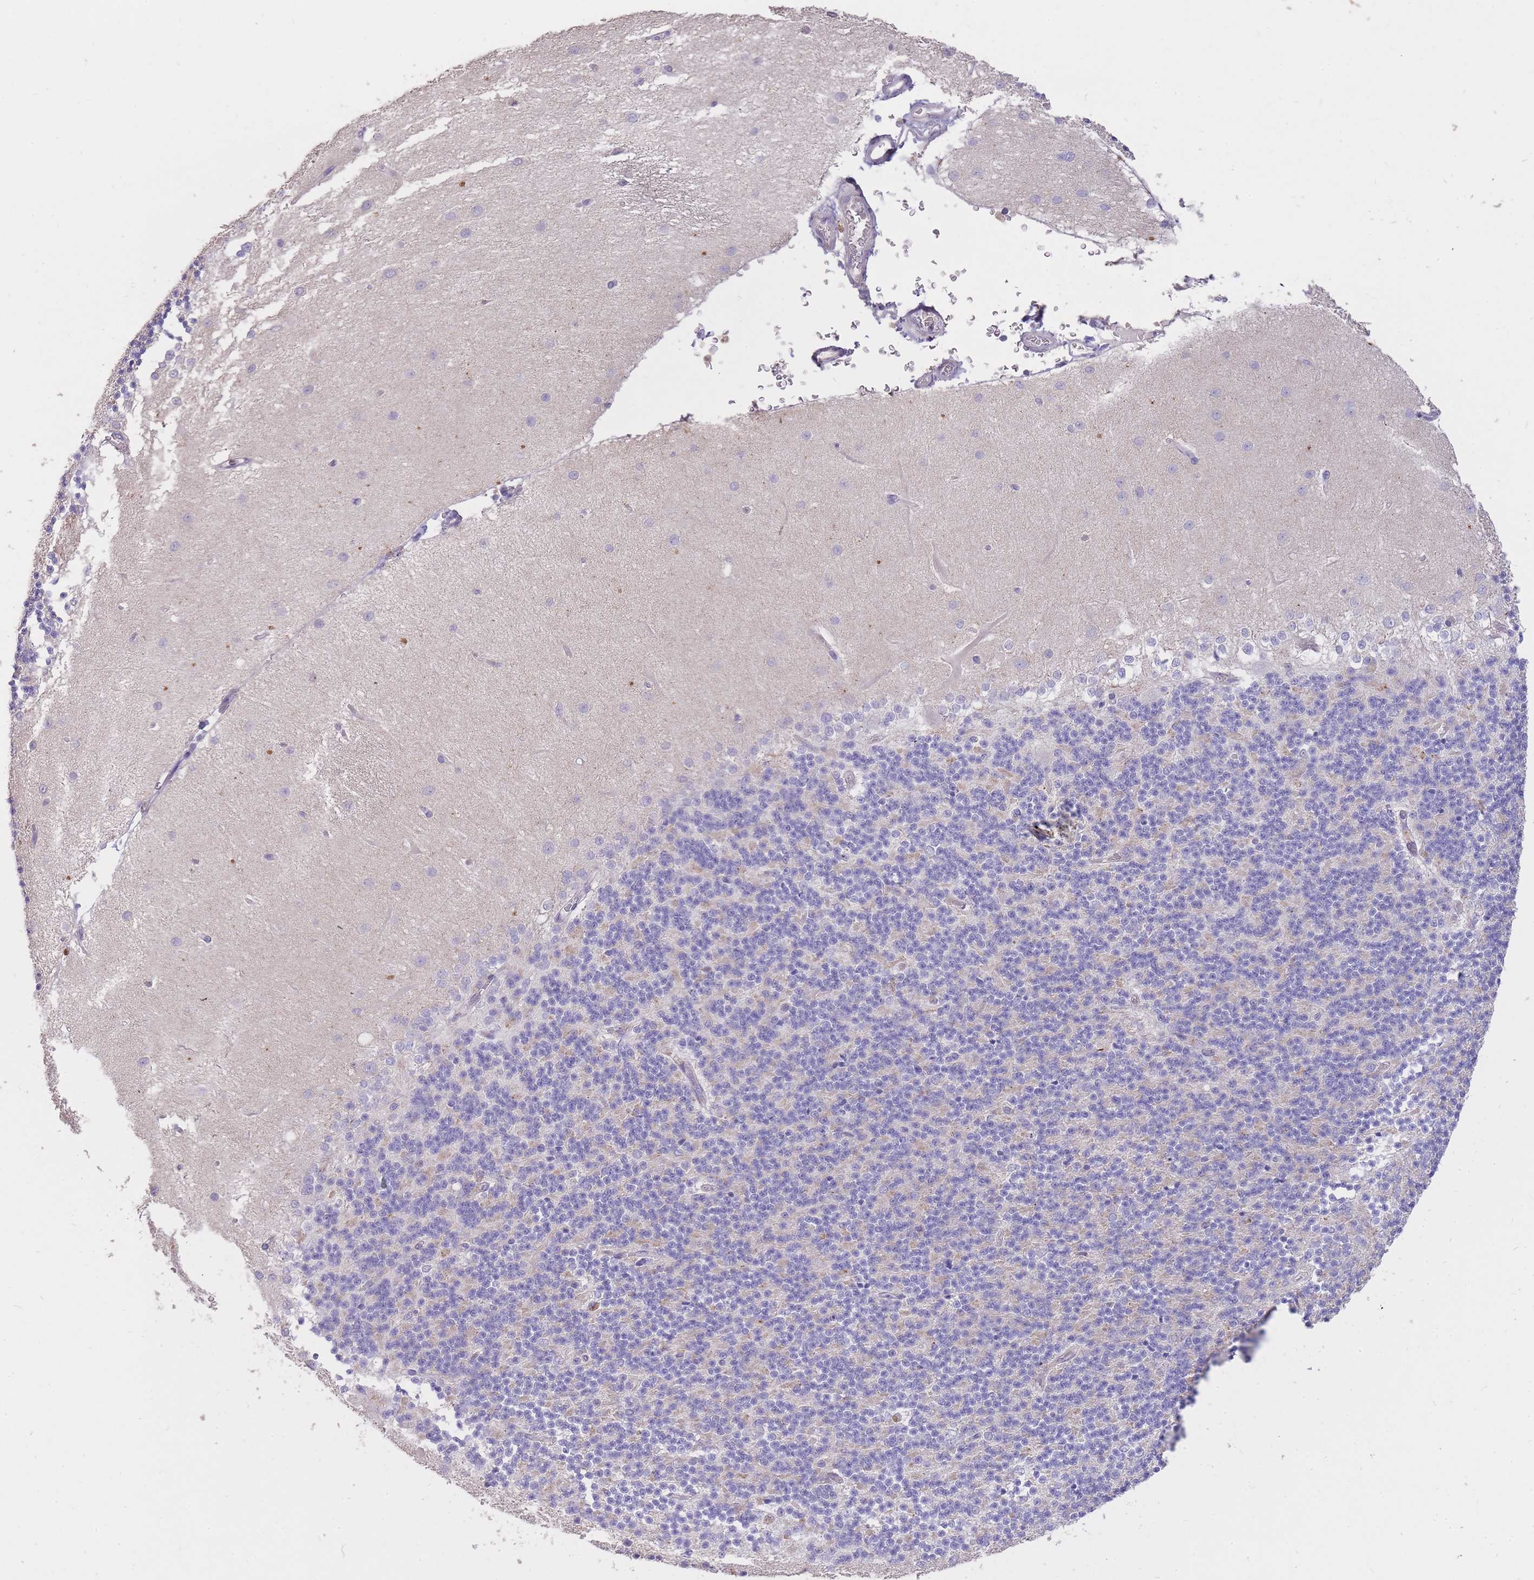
{"staining": {"intensity": "negative", "quantity": "none", "location": "none"}, "tissue": "cerebellum", "cell_type": "Cells in granular layer", "image_type": "normal", "snomed": [{"axis": "morphology", "description": "Normal tissue, NOS"}, {"axis": "topography", "description": "Cerebellum"}], "caption": "Protein analysis of benign cerebellum demonstrates no significant expression in cells in granular layer.", "gene": "FRG2B", "patient": {"sex": "female", "age": 29}}